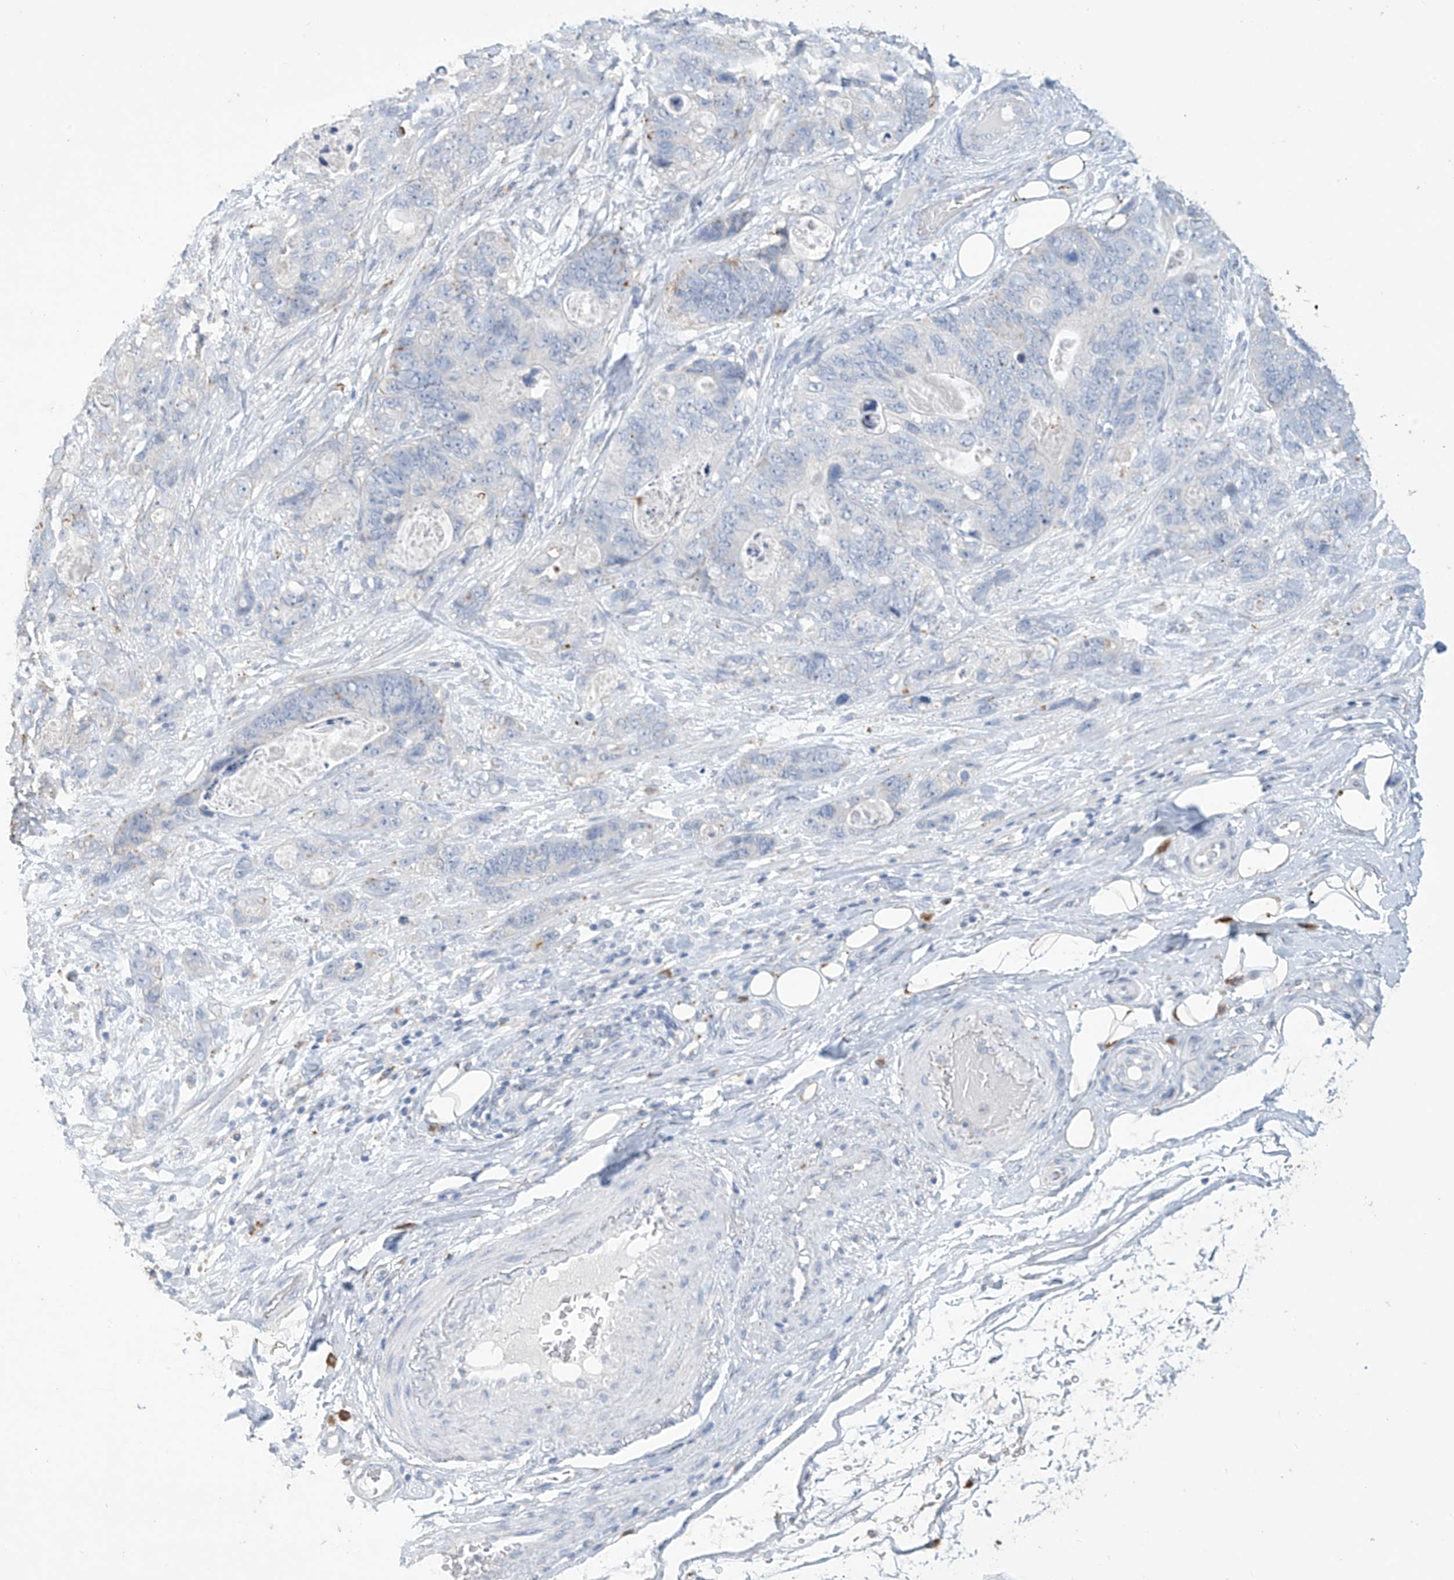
{"staining": {"intensity": "negative", "quantity": "none", "location": "none"}, "tissue": "stomach cancer", "cell_type": "Tumor cells", "image_type": "cancer", "snomed": [{"axis": "morphology", "description": "Normal tissue, NOS"}, {"axis": "morphology", "description": "Adenocarcinoma, NOS"}, {"axis": "topography", "description": "Stomach"}], "caption": "This is an IHC photomicrograph of human stomach adenocarcinoma. There is no positivity in tumor cells.", "gene": "OGT", "patient": {"sex": "female", "age": 89}}